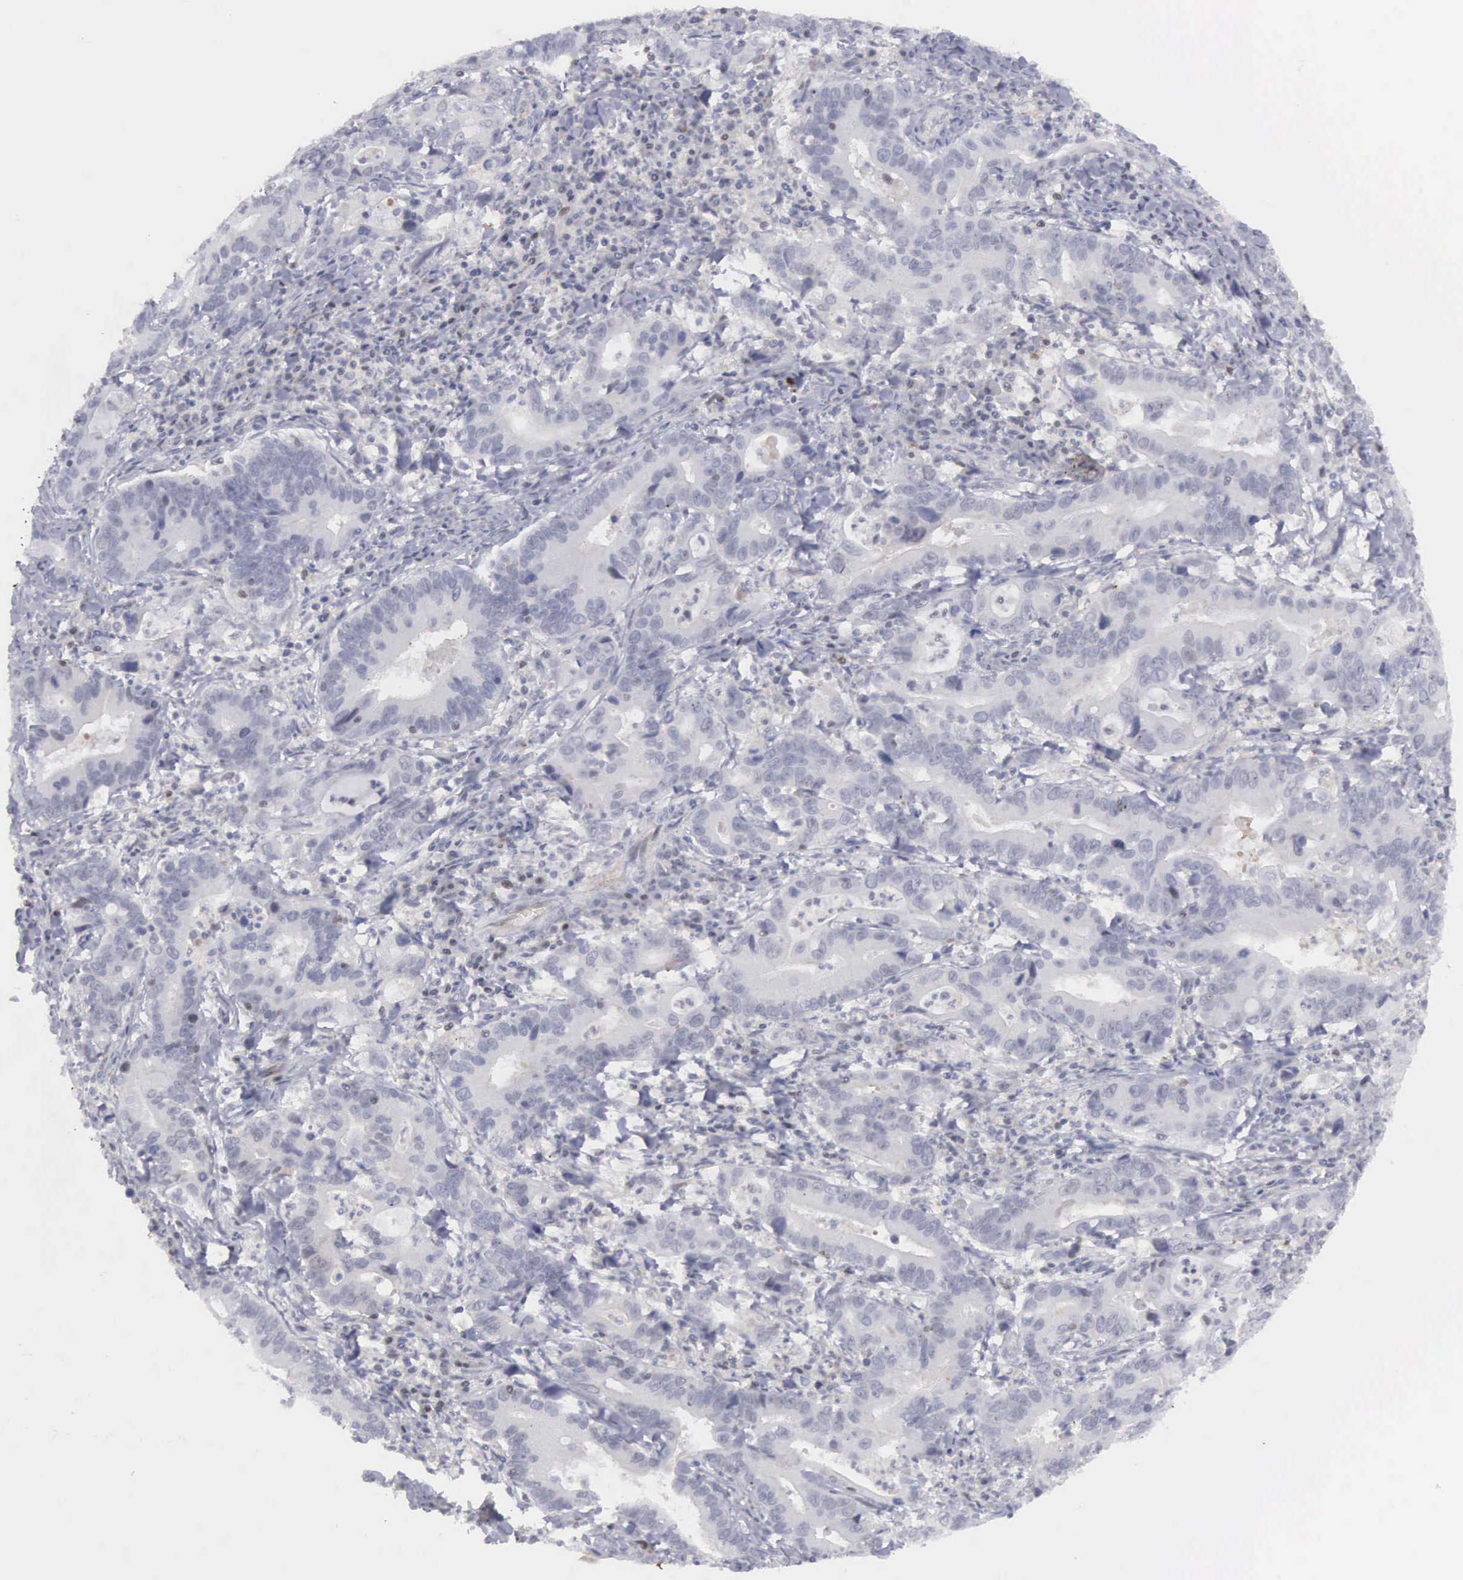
{"staining": {"intensity": "weak", "quantity": "<25%", "location": "nuclear"}, "tissue": "stomach cancer", "cell_type": "Tumor cells", "image_type": "cancer", "snomed": [{"axis": "morphology", "description": "Adenocarcinoma, NOS"}, {"axis": "topography", "description": "Stomach, upper"}], "caption": "A high-resolution micrograph shows immunohistochemistry (IHC) staining of stomach adenocarcinoma, which demonstrates no significant staining in tumor cells.", "gene": "RBPJ", "patient": {"sex": "male", "age": 63}}